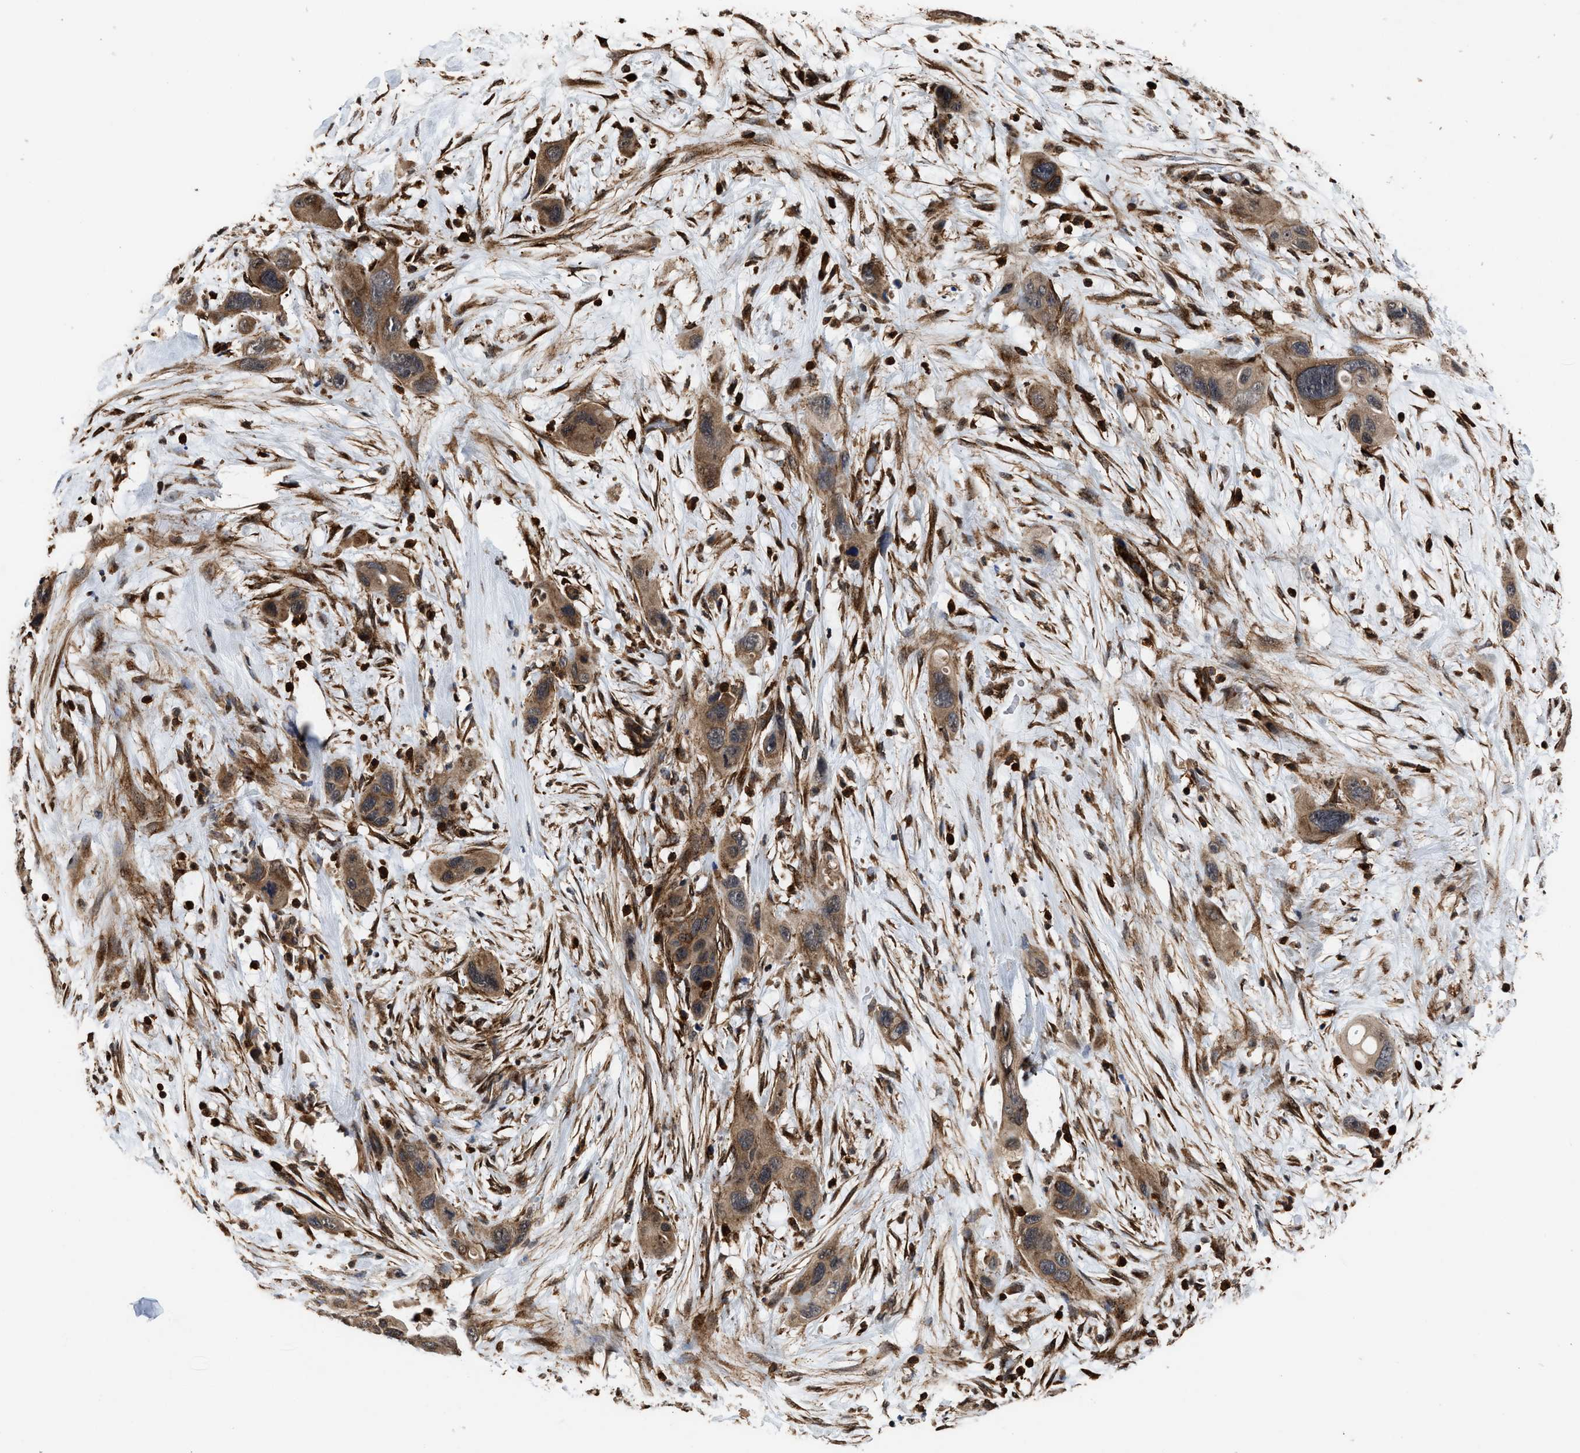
{"staining": {"intensity": "moderate", "quantity": ">75%", "location": "cytoplasmic/membranous"}, "tissue": "pancreatic cancer", "cell_type": "Tumor cells", "image_type": "cancer", "snomed": [{"axis": "morphology", "description": "Adenocarcinoma, NOS"}, {"axis": "topography", "description": "Pancreas"}], "caption": "A micrograph of human pancreatic cancer (adenocarcinoma) stained for a protein shows moderate cytoplasmic/membranous brown staining in tumor cells.", "gene": "SEPTIN2", "patient": {"sex": "female", "age": 71}}